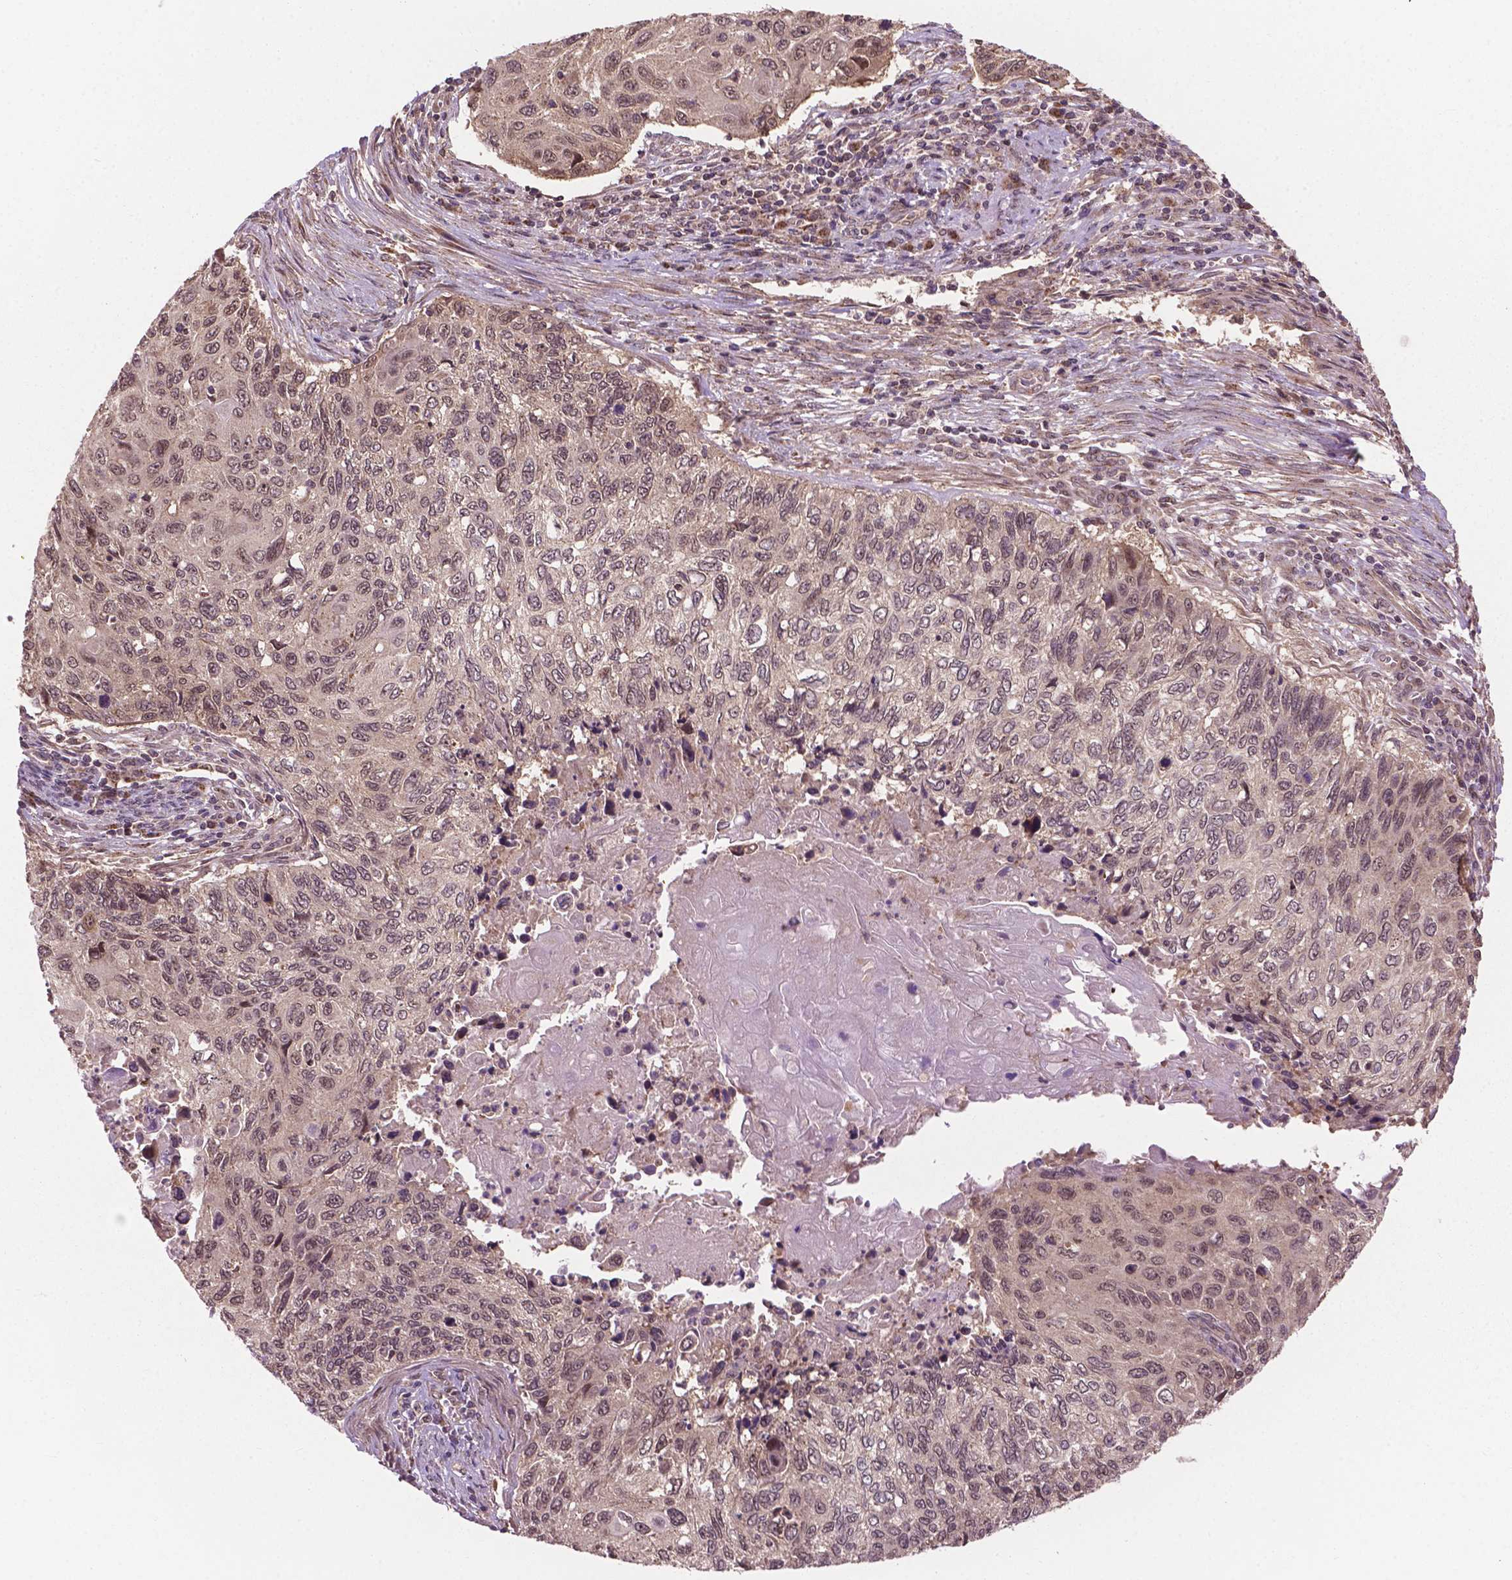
{"staining": {"intensity": "weak", "quantity": ">75%", "location": "cytoplasmic/membranous,nuclear"}, "tissue": "cervical cancer", "cell_type": "Tumor cells", "image_type": "cancer", "snomed": [{"axis": "morphology", "description": "Squamous cell carcinoma, NOS"}, {"axis": "topography", "description": "Cervix"}], "caption": "Human cervical squamous cell carcinoma stained with a brown dye shows weak cytoplasmic/membranous and nuclear positive expression in about >75% of tumor cells.", "gene": "PPP1CB", "patient": {"sex": "female", "age": 70}}